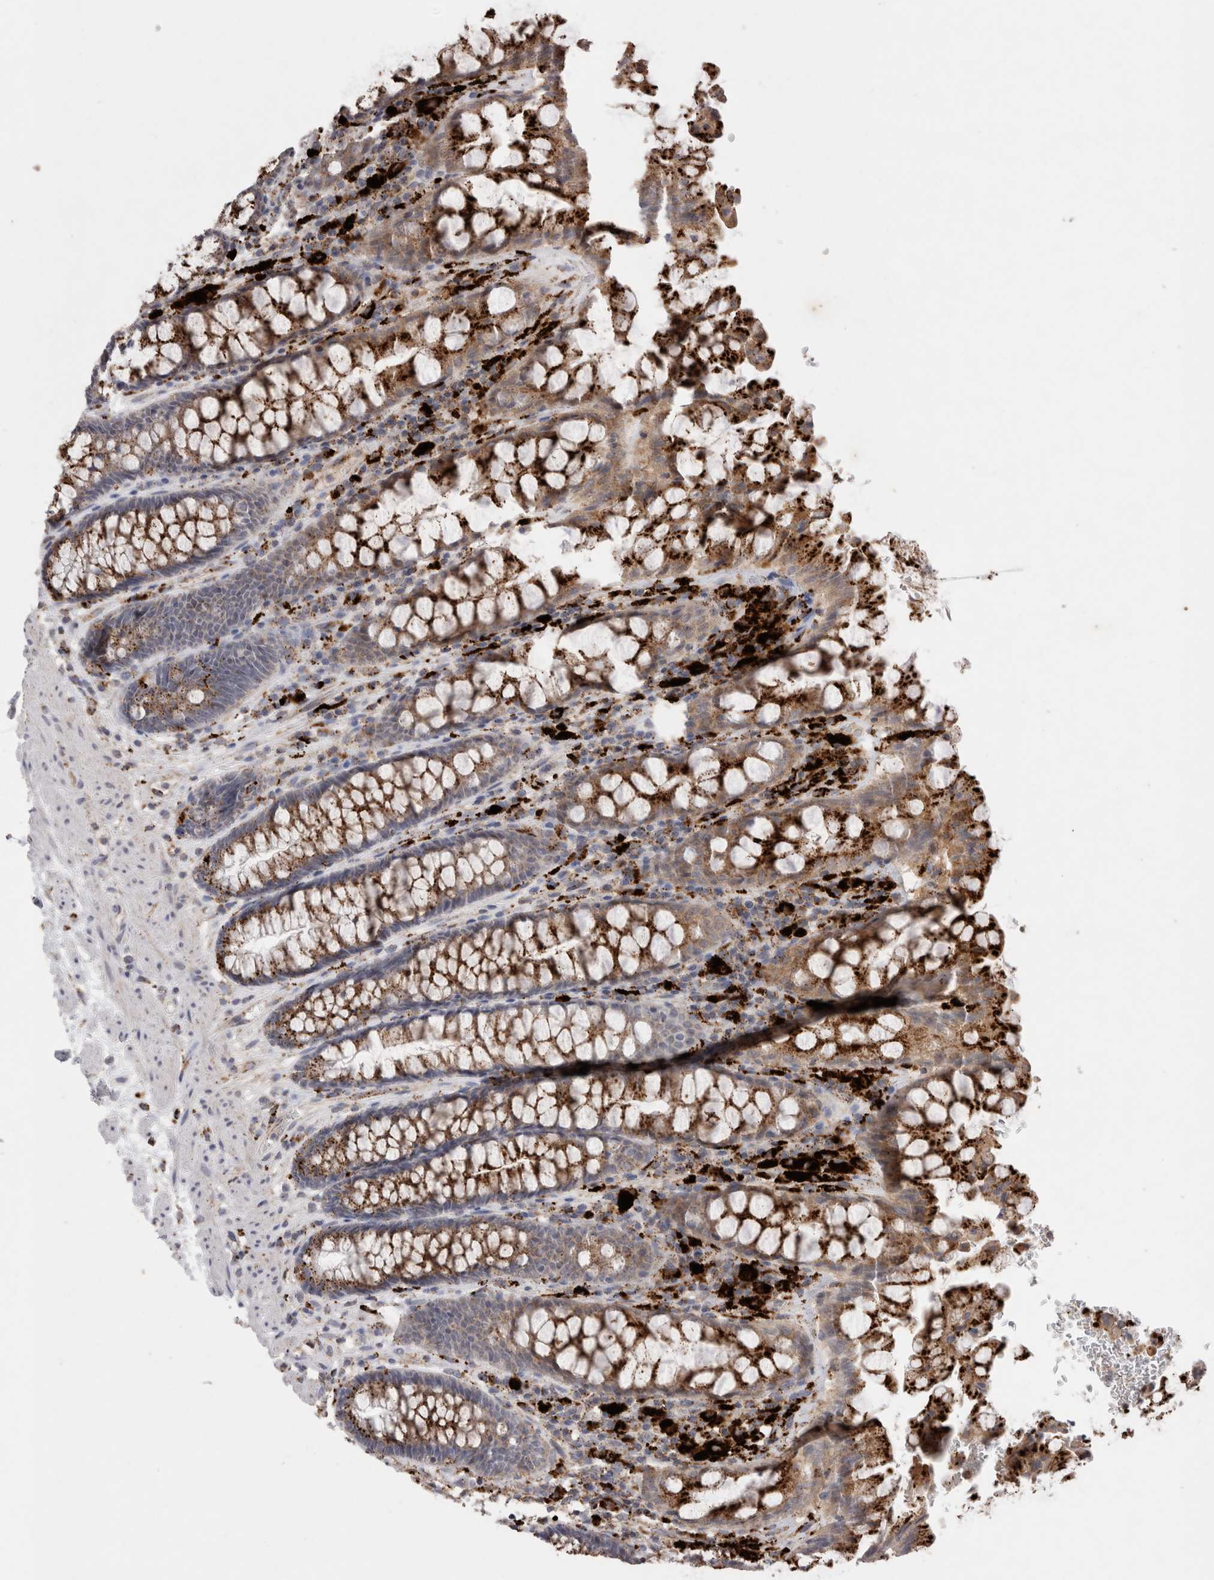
{"staining": {"intensity": "strong", "quantity": ">75%", "location": "cytoplasmic/membranous"}, "tissue": "rectum", "cell_type": "Glandular cells", "image_type": "normal", "snomed": [{"axis": "morphology", "description": "Normal tissue, NOS"}, {"axis": "topography", "description": "Rectum"}], "caption": "Immunohistochemistry (IHC) image of normal human rectum stained for a protein (brown), which shows high levels of strong cytoplasmic/membranous expression in approximately >75% of glandular cells.", "gene": "CTSA", "patient": {"sex": "male", "age": 64}}